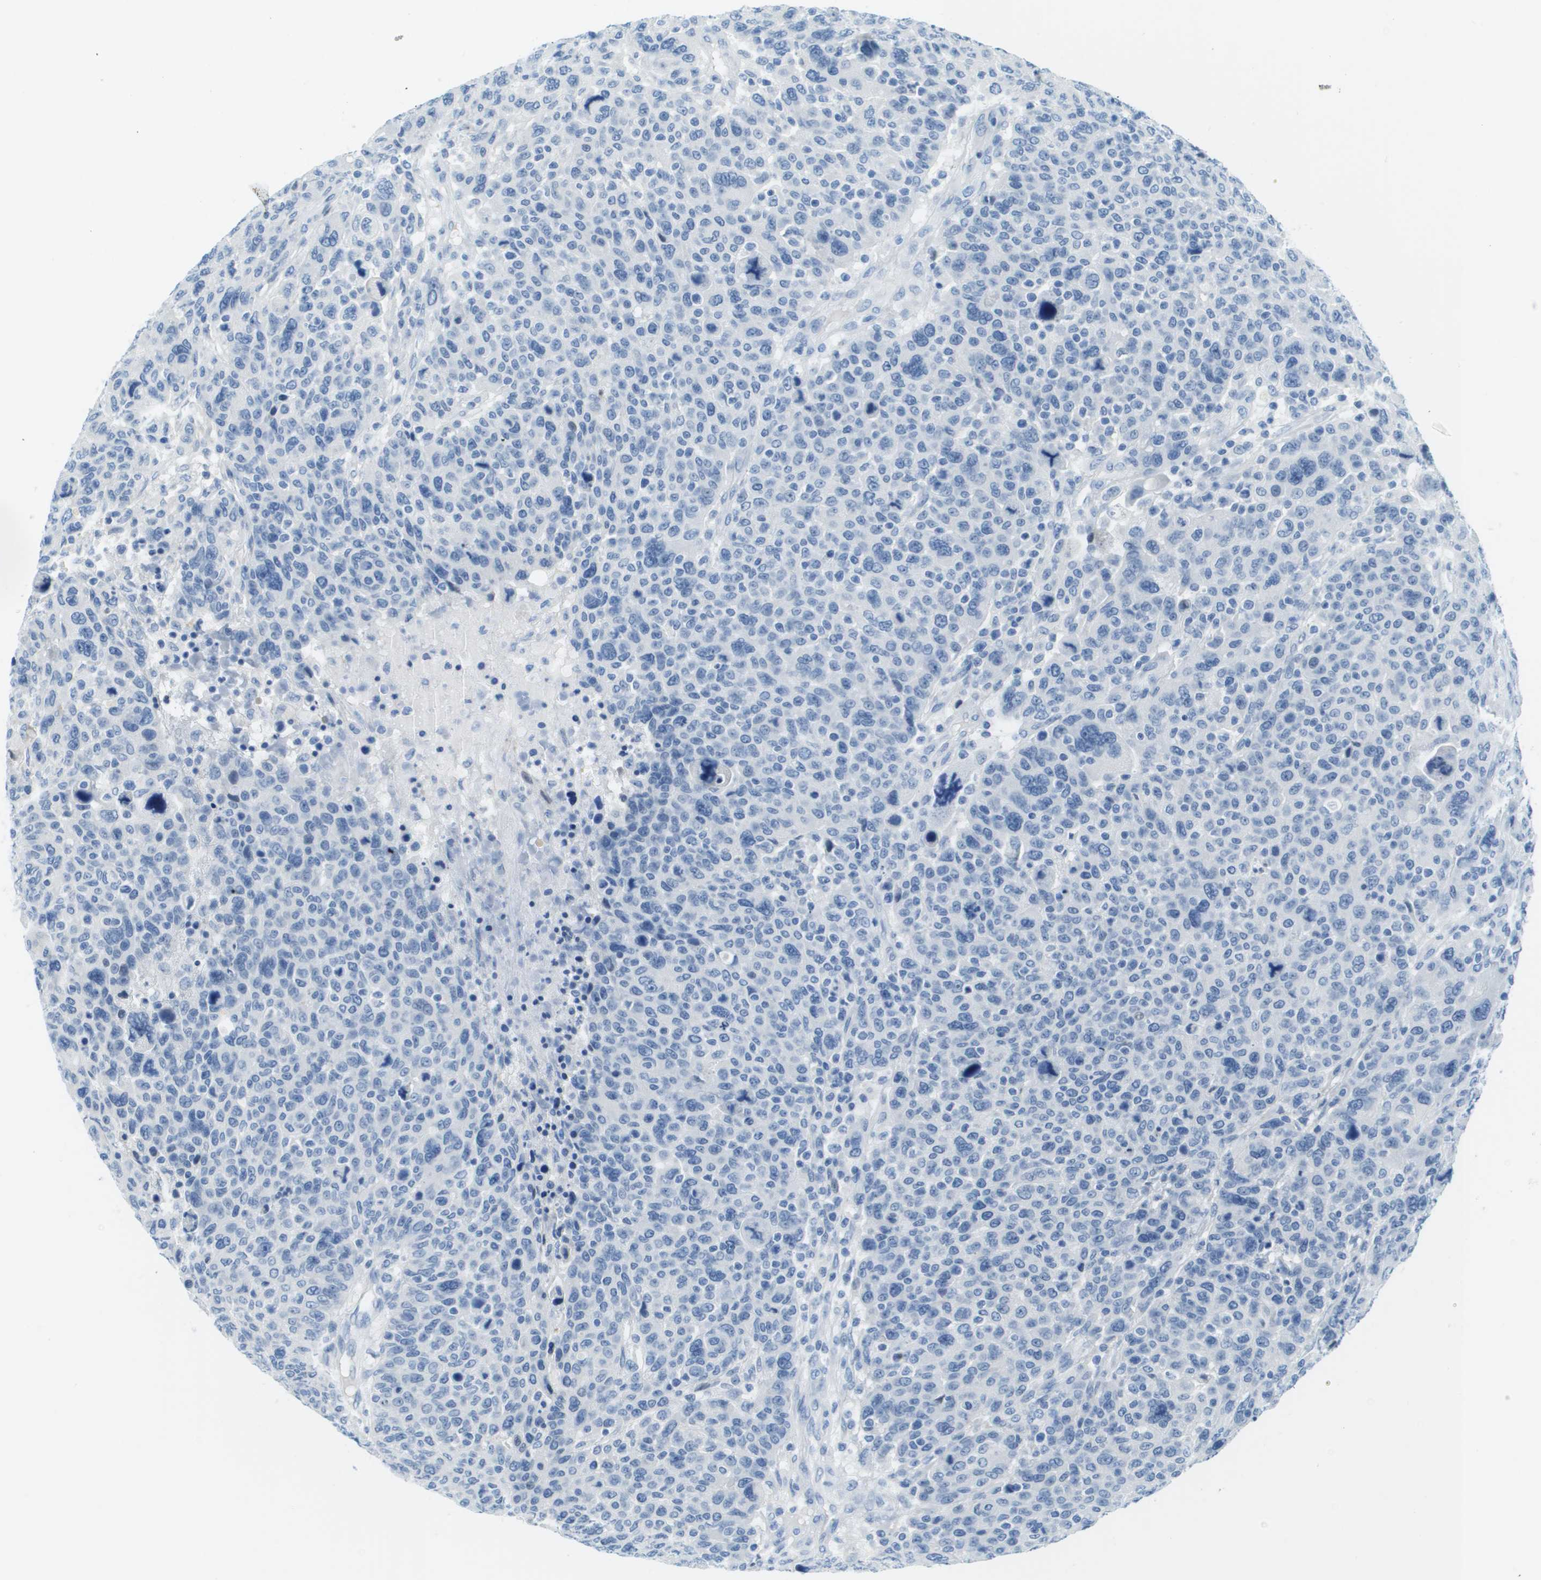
{"staining": {"intensity": "negative", "quantity": "none", "location": "none"}, "tissue": "breast cancer", "cell_type": "Tumor cells", "image_type": "cancer", "snomed": [{"axis": "morphology", "description": "Duct carcinoma"}, {"axis": "topography", "description": "Breast"}], "caption": "This is an IHC histopathology image of breast cancer. There is no staining in tumor cells.", "gene": "CDHR2", "patient": {"sex": "female", "age": 37}}